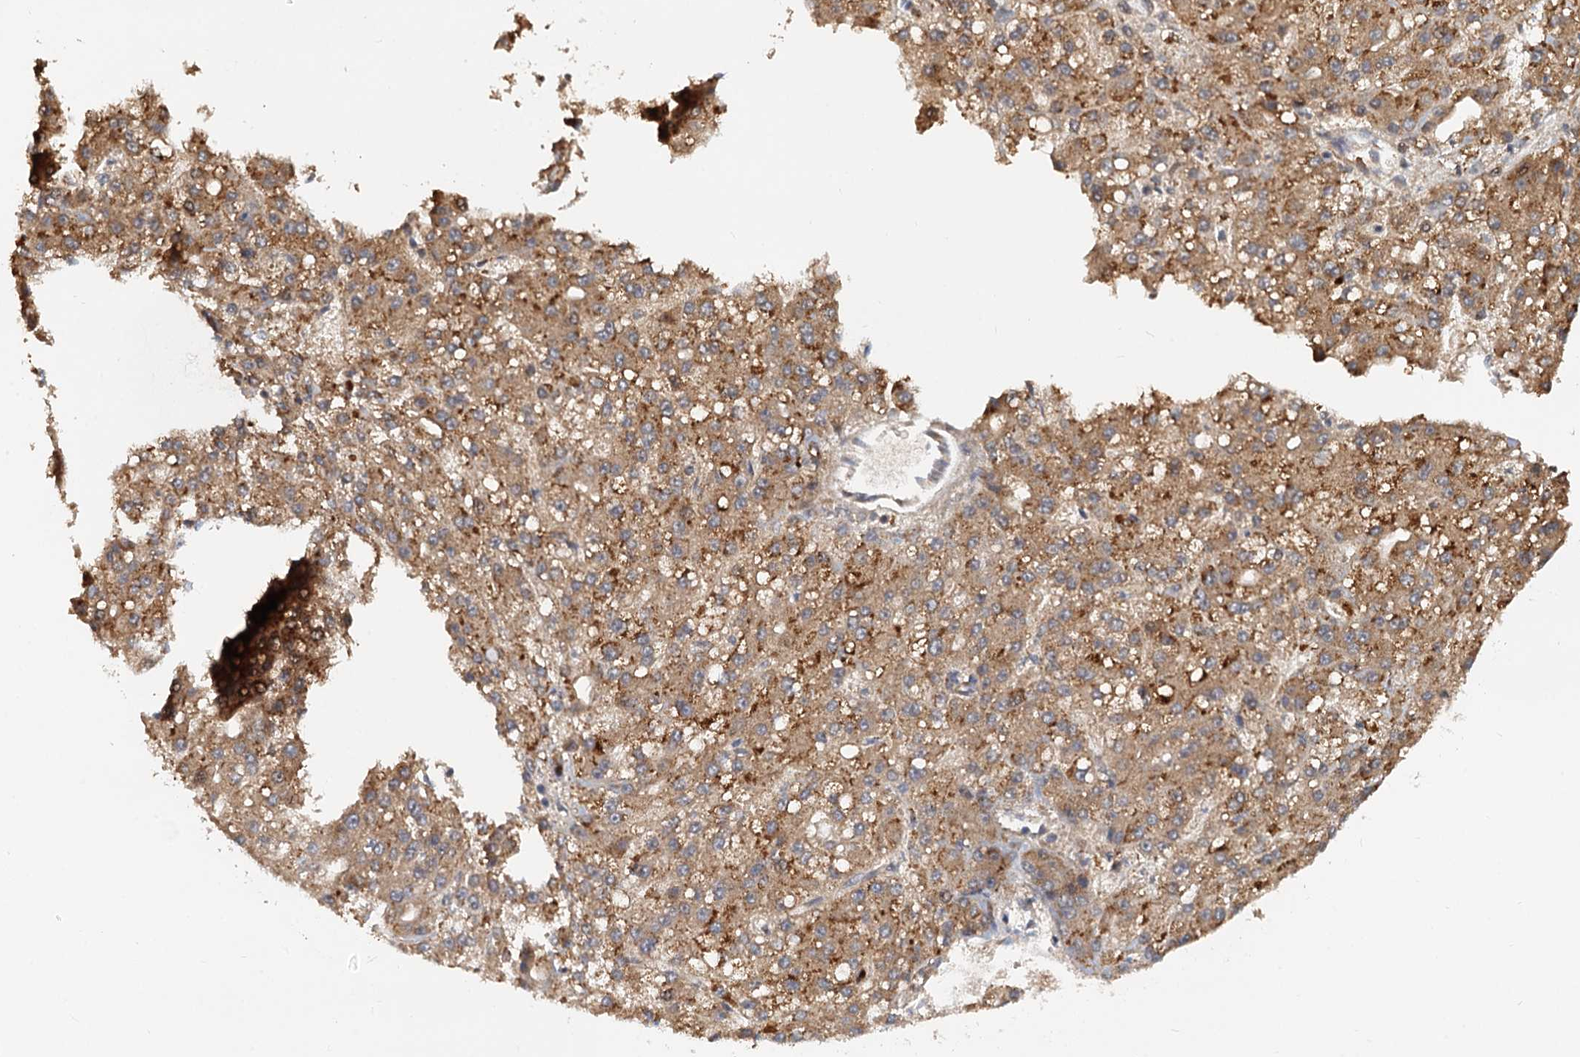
{"staining": {"intensity": "moderate", "quantity": ">75%", "location": "cytoplasmic/membranous"}, "tissue": "liver cancer", "cell_type": "Tumor cells", "image_type": "cancer", "snomed": [{"axis": "morphology", "description": "Carcinoma, Hepatocellular, NOS"}, {"axis": "topography", "description": "Liver"}], "caption": "Moderate cytoplasmic/membranous protein positivity is seen in approximately >75% of tumor cells in hepatocellular carcinoma (liver).", "gene": "TOLLIP", "patient": {"sex": "male", "age": 67}}